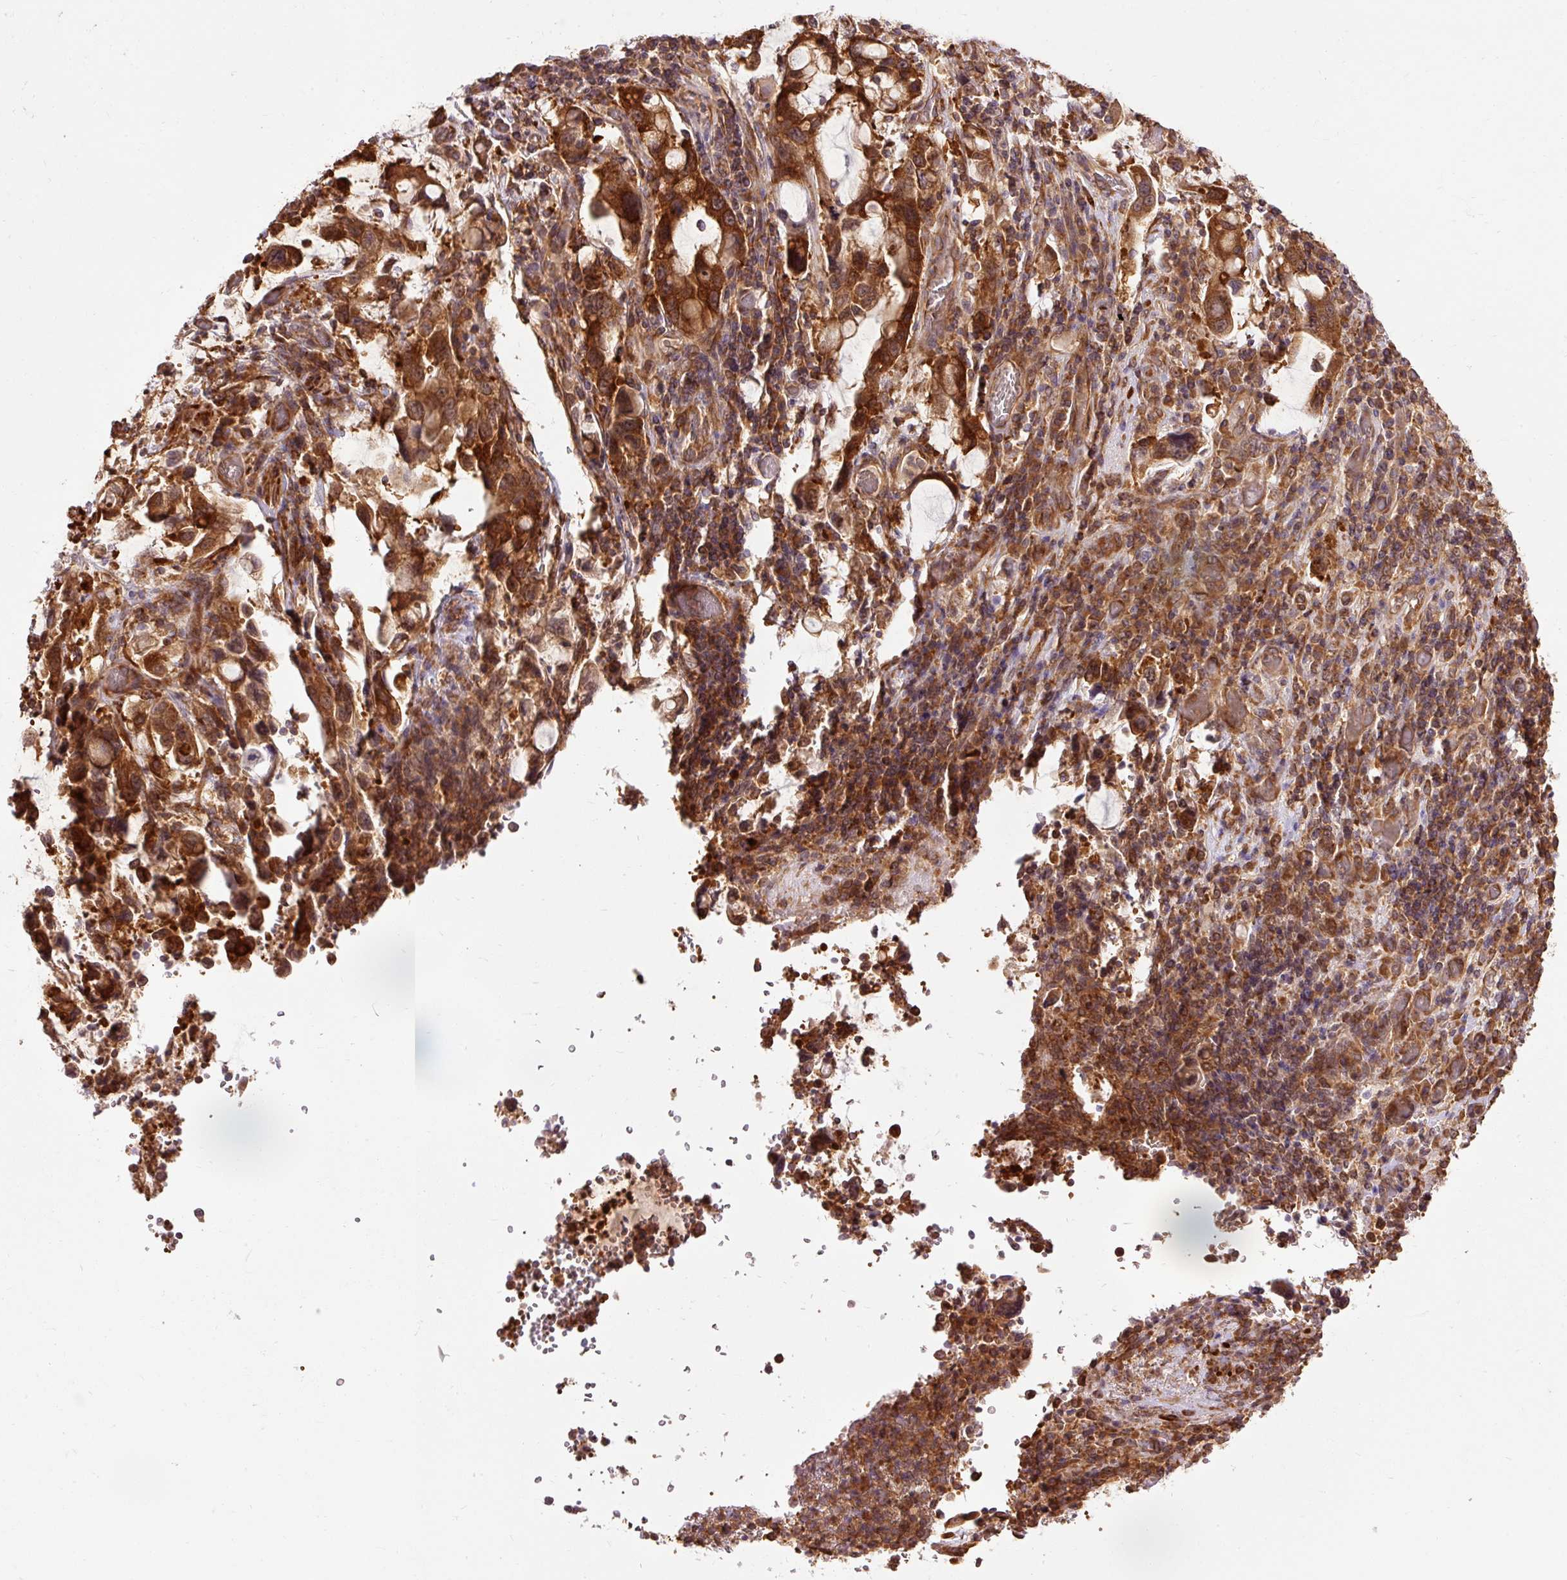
{"staining": {"intensity": "strong", "quantity": ">75%", "location": "cytoplasmic/membranous"}, "tissue": "stomach cancer", "cell_type": "Tumor cells", "image_type": "cancer", "snomed": [{"axis": "morphology", "description": "Adenocarcinoma, NOS"}, {"axis": "topography", "description": "Stomach, upper"}, {"axis": "topography", "description": "Stomach"}], "caption": "Immunohistochemistry image of neoplastic tissue: stomach cancer stained using immunohistochemistry (IHC) displays high levels of strong protein expression localized specifically in the cytoplasmic/membranous of tumor cells, appearing as a cytoplasmic/membranous brown color.", "gene": "PDAP1", "patient": {"sex": "male", "age": 62}}